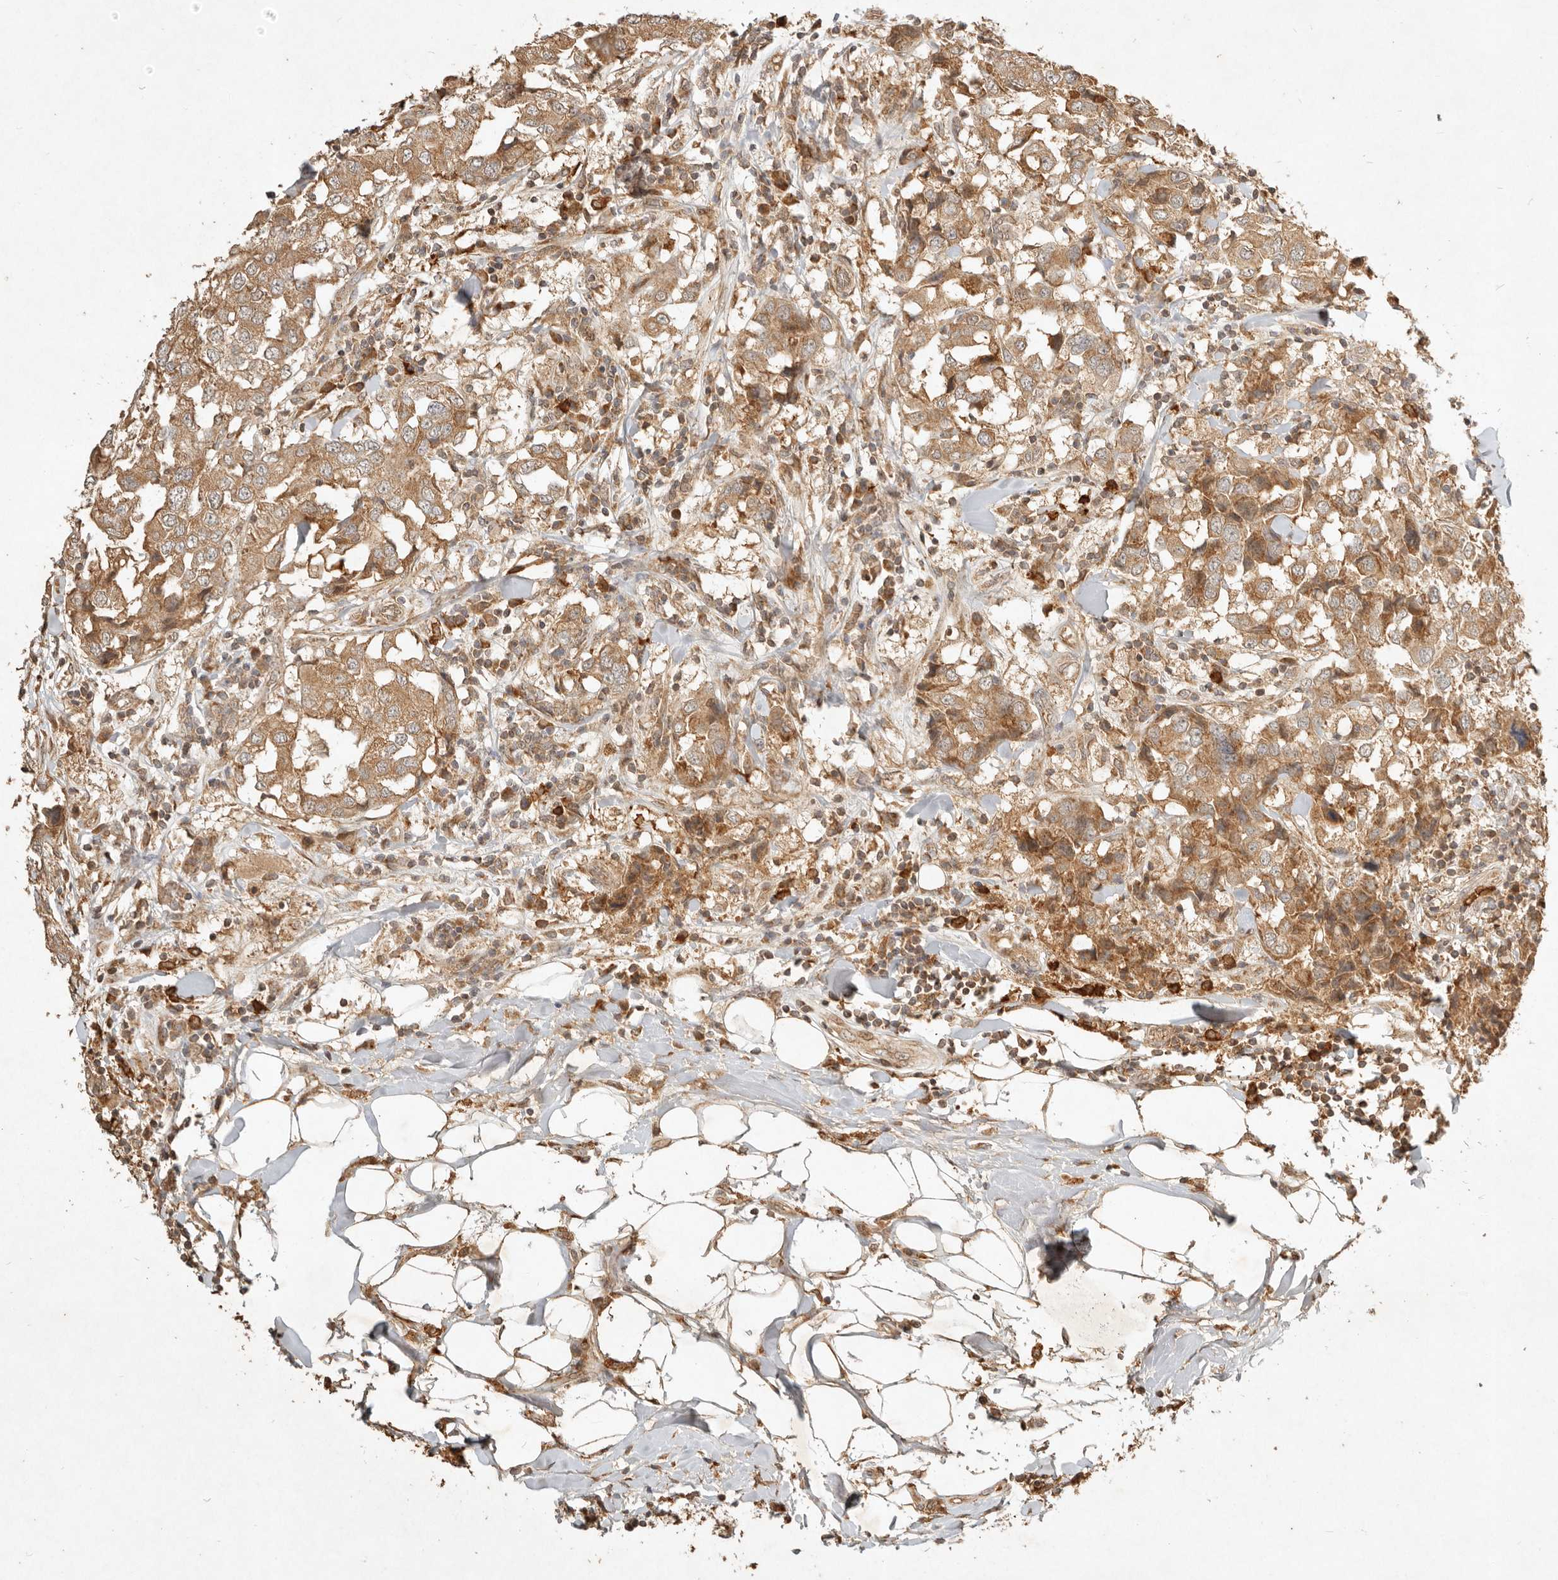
{"staining": {"intensity": "moderate", "quantity": ">75%", "location": "cytoplasmic/membranous"}, "tissue": "breast cancer", "cell_type": "Tumor cells", "image_type": "cancer", "snomed": [{"axis": "morphology", "description": "Duct carcinoma"}, {"axis": "topography", "description": "Breast"}], "caption": "IHC (DAB (3,3'-diaminobenzidine)) staining of human breast cancer (invasive ductal carcinoma) demonstrates moderate cytoplasmic/membranous protein staining in about >75% of tumor cells. The staining was performed using DAB, with brown indicating positive protein expression. Nuclei are stained blue with hematoxylin.", "gene": "CLEC4C", "patient": {"sex": "female", "age": 27}}